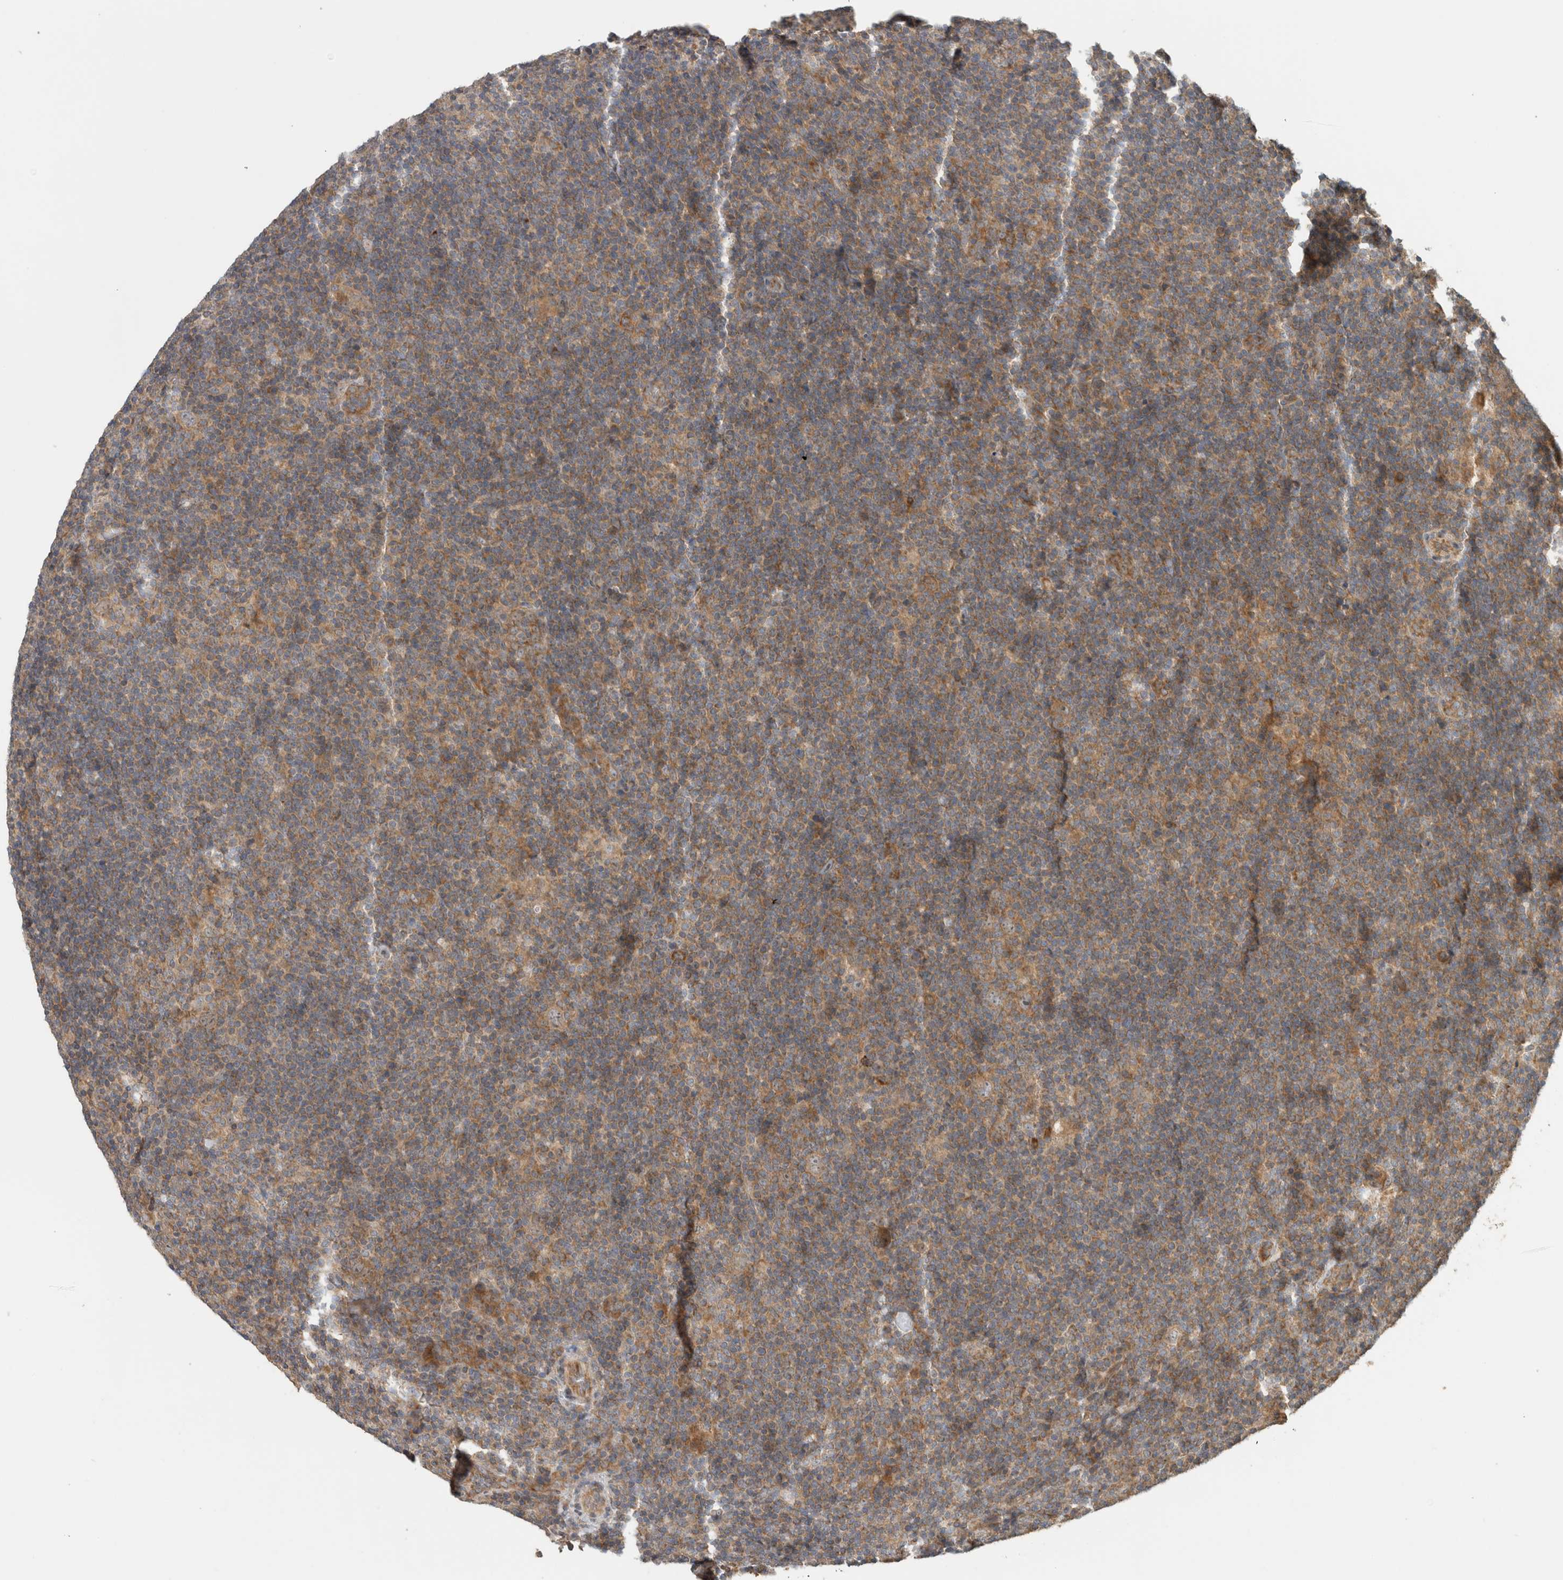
{"staining": {"intensity": "moderate", "quantity": ">75%", "location": "cytoplasmic/membranous"}, "tissue": "lymphoma", "cell_type": "Tumor cells", "image_type": "cancer", "snomed": [{"axis": "morphology", "description": "Hodgkin's disease, NOS"}, {"axis": "topography", "description": "Lymph node"}], "caption": "Immunohistochemistry (IHC) photomicrograph of neoplastic tissue: Hodgkin's disease stained using IHC reveals medium levels of moderate protein expression localized specifically in the cytoplasmic/membranous of tumor cells, appearing as a cytoplasmic/membranous brown color.", "gene": "PUM1", "patient": {"sex": "female", "age": 57}}